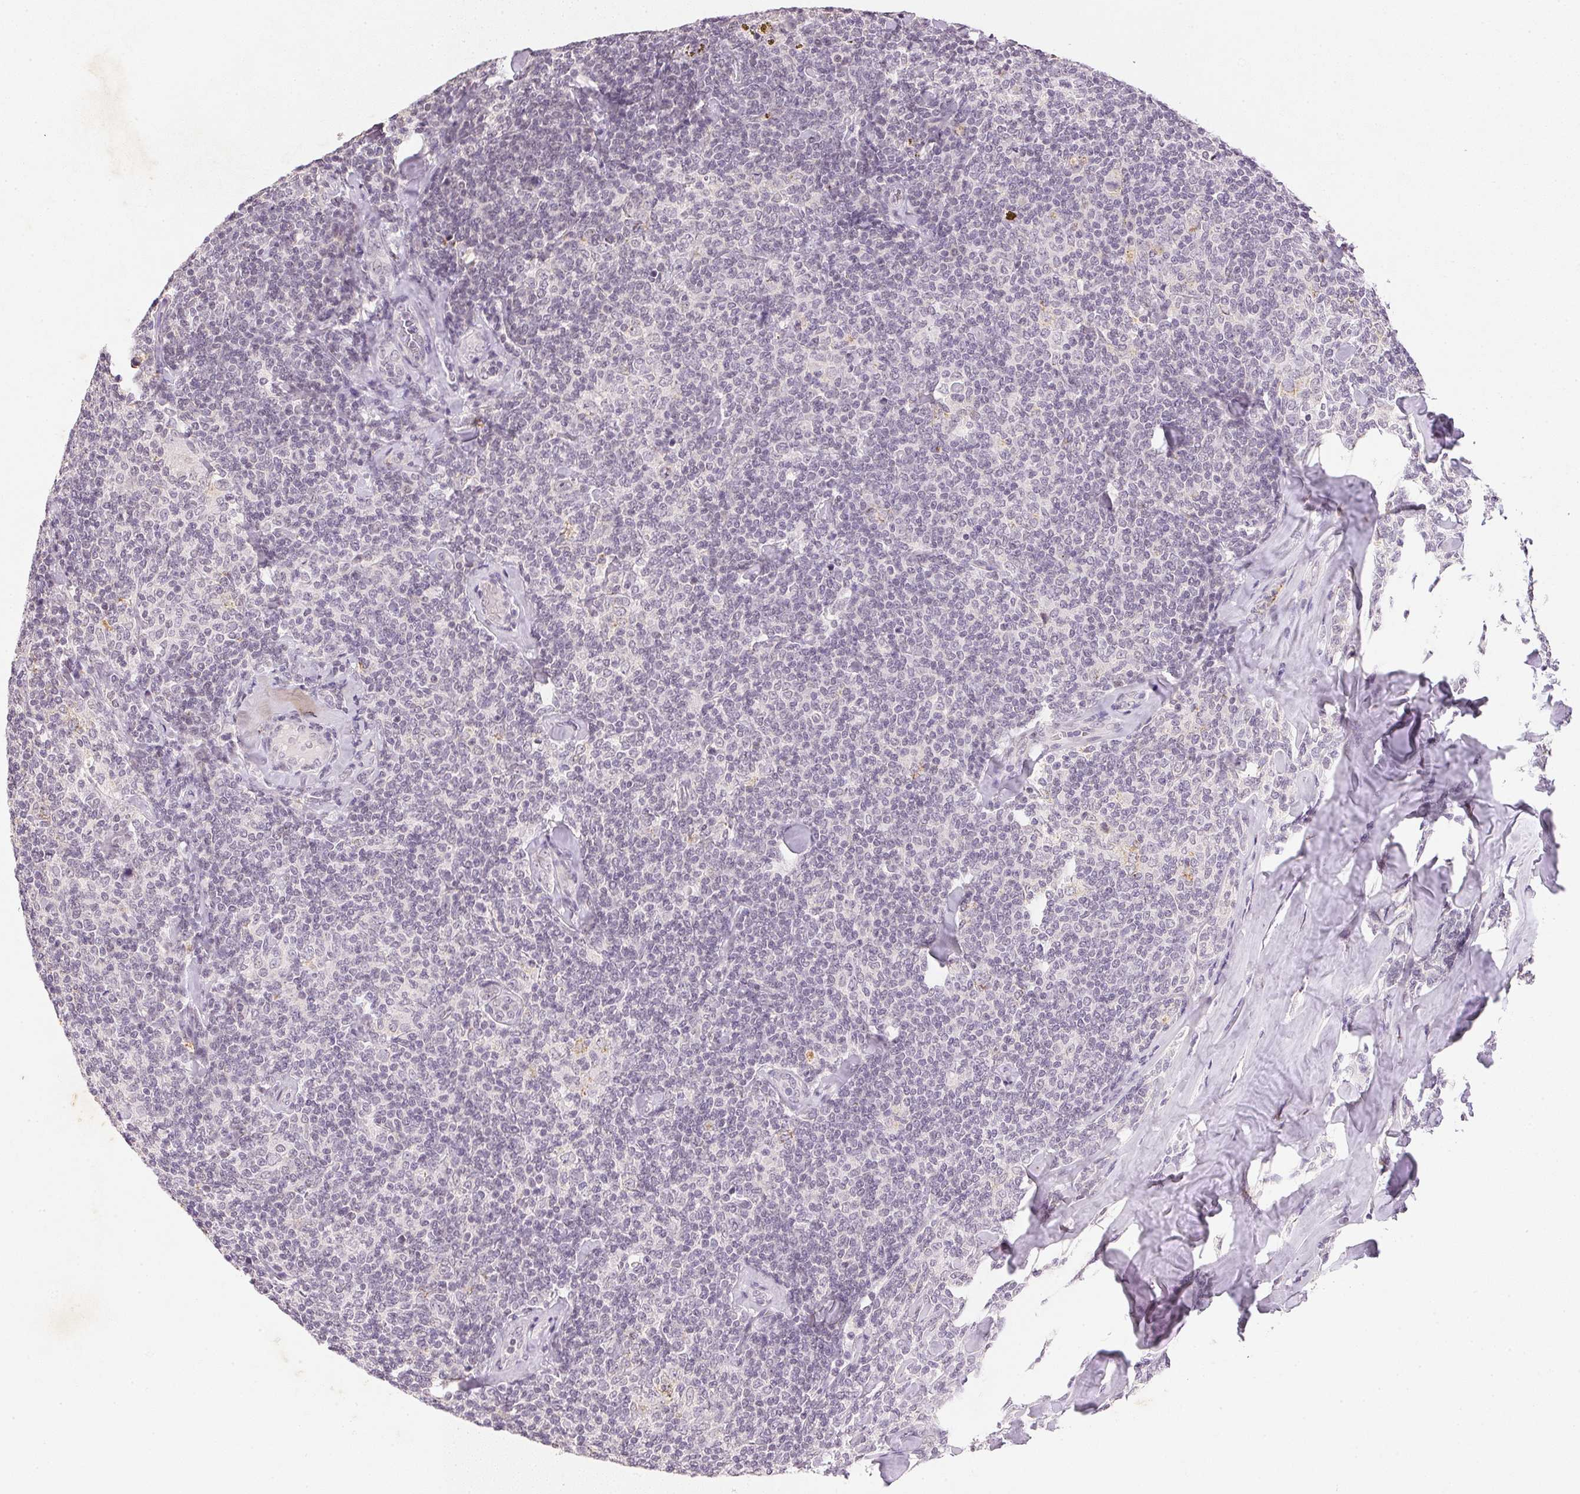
{"staining": {"intensity": "negative", "quantity": "none", "location": "none"}, "tissue": "lymphoma", "cell_type": "Tumor cells", "image_type": "cancer", "snomed": [{"axis": "morphology", "description": "Malignant lymphoma, non-Hodgkin's type, Low grade"}, {"axis": "topography", "description": "Lymph node"}], "caption": "There is no significant expression in tumor cells of malignant lymphoma, non-Hodgkin's type (low-grade).", "gene": "SMTN", "patient": {"sex": "female", "age": 56}}